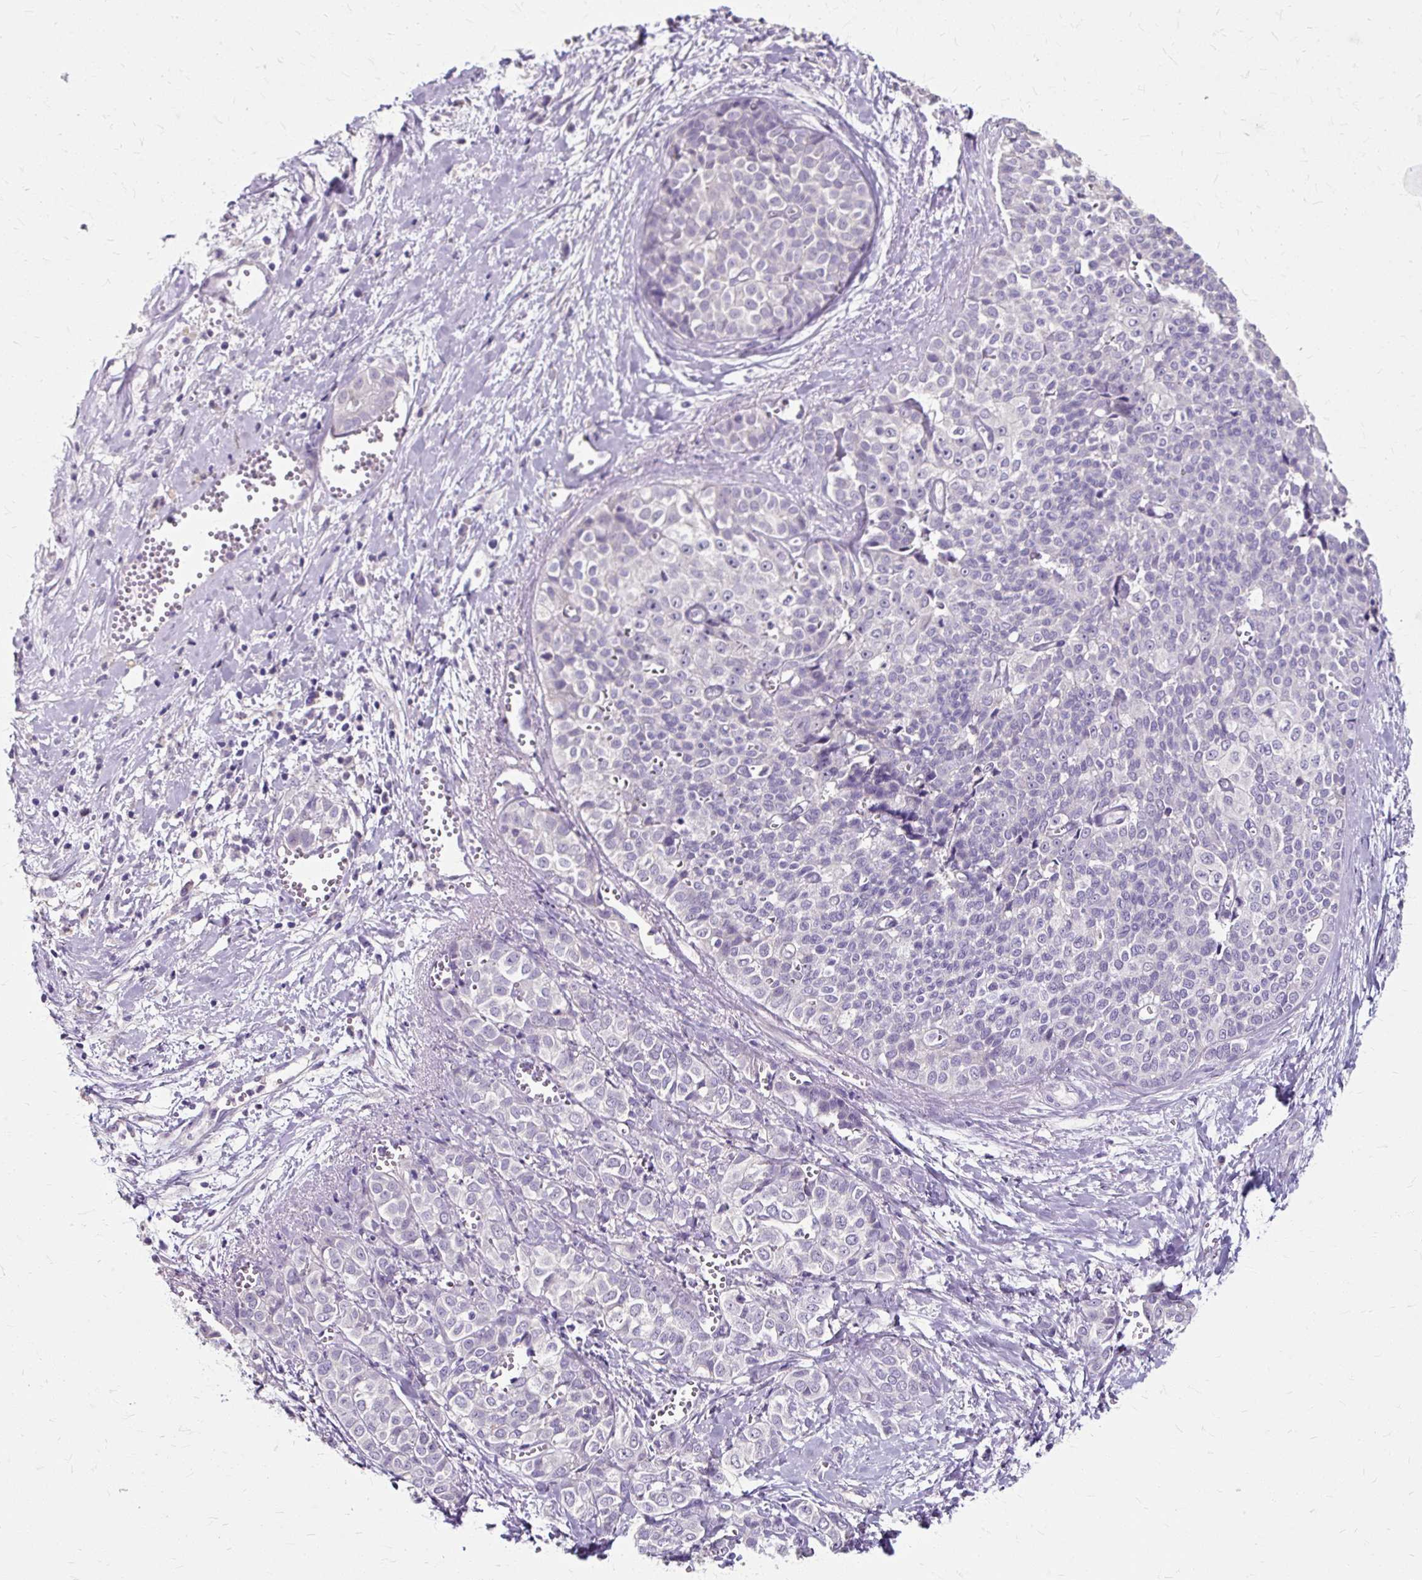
{"staining": {"intensity": "negative", "quantity": "none", "location": "none"}, "tissue": "liver cancer", "cell_type": "Tumor cells", "image_type": "cancer", "snomed": [{"axis": "morphology", "description": "Cholangiocarcinoma"}, {"axis": "topography", "description": "Liver"}], "caption": "Liver cholangiocarcinoma was stained to show a protein in brown. There is no significant staining in tumor cells.", "gene": "KLHL24", "patient": {"sex": "female", "age": 77}}